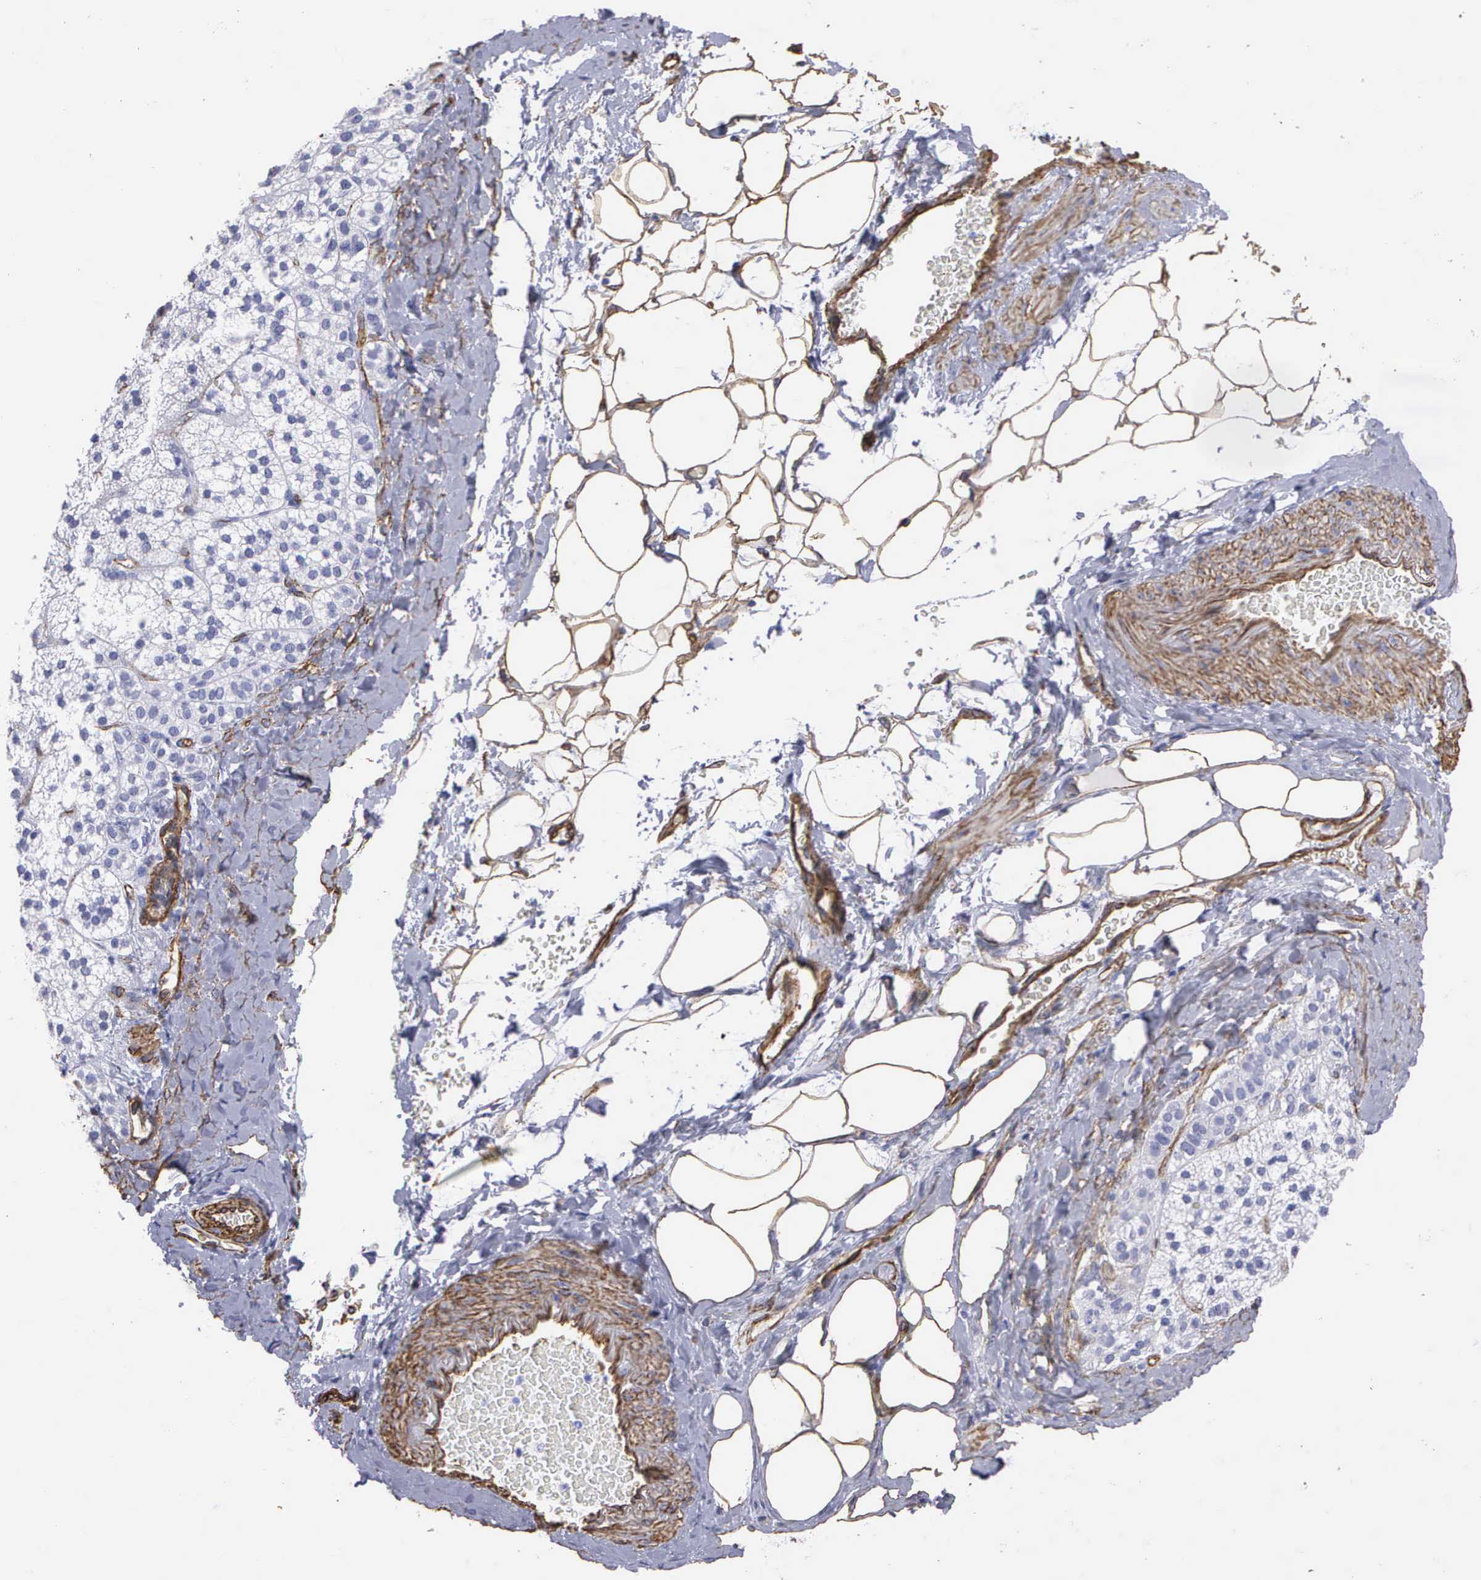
{"staining": {"intensity": "negative", "quantity": "none", "location": "none"}, "tissue": "adrenal gland", "cell_type": "Glandular cells", "image_type": "normal", "snomed": [{"axis": "morphology", "description": "Normal tissue, NOS"}, {"axis": "topography", "description": "Adrenal gland"}], "caption": "An immunohistochemistry (IHC) histopathology image of normal adrenal gland is shown. There is no staining in glandular cells of adrenal gland.", "gene": "MAGEB10", "patient": {"sex": "male", "age": 53}}